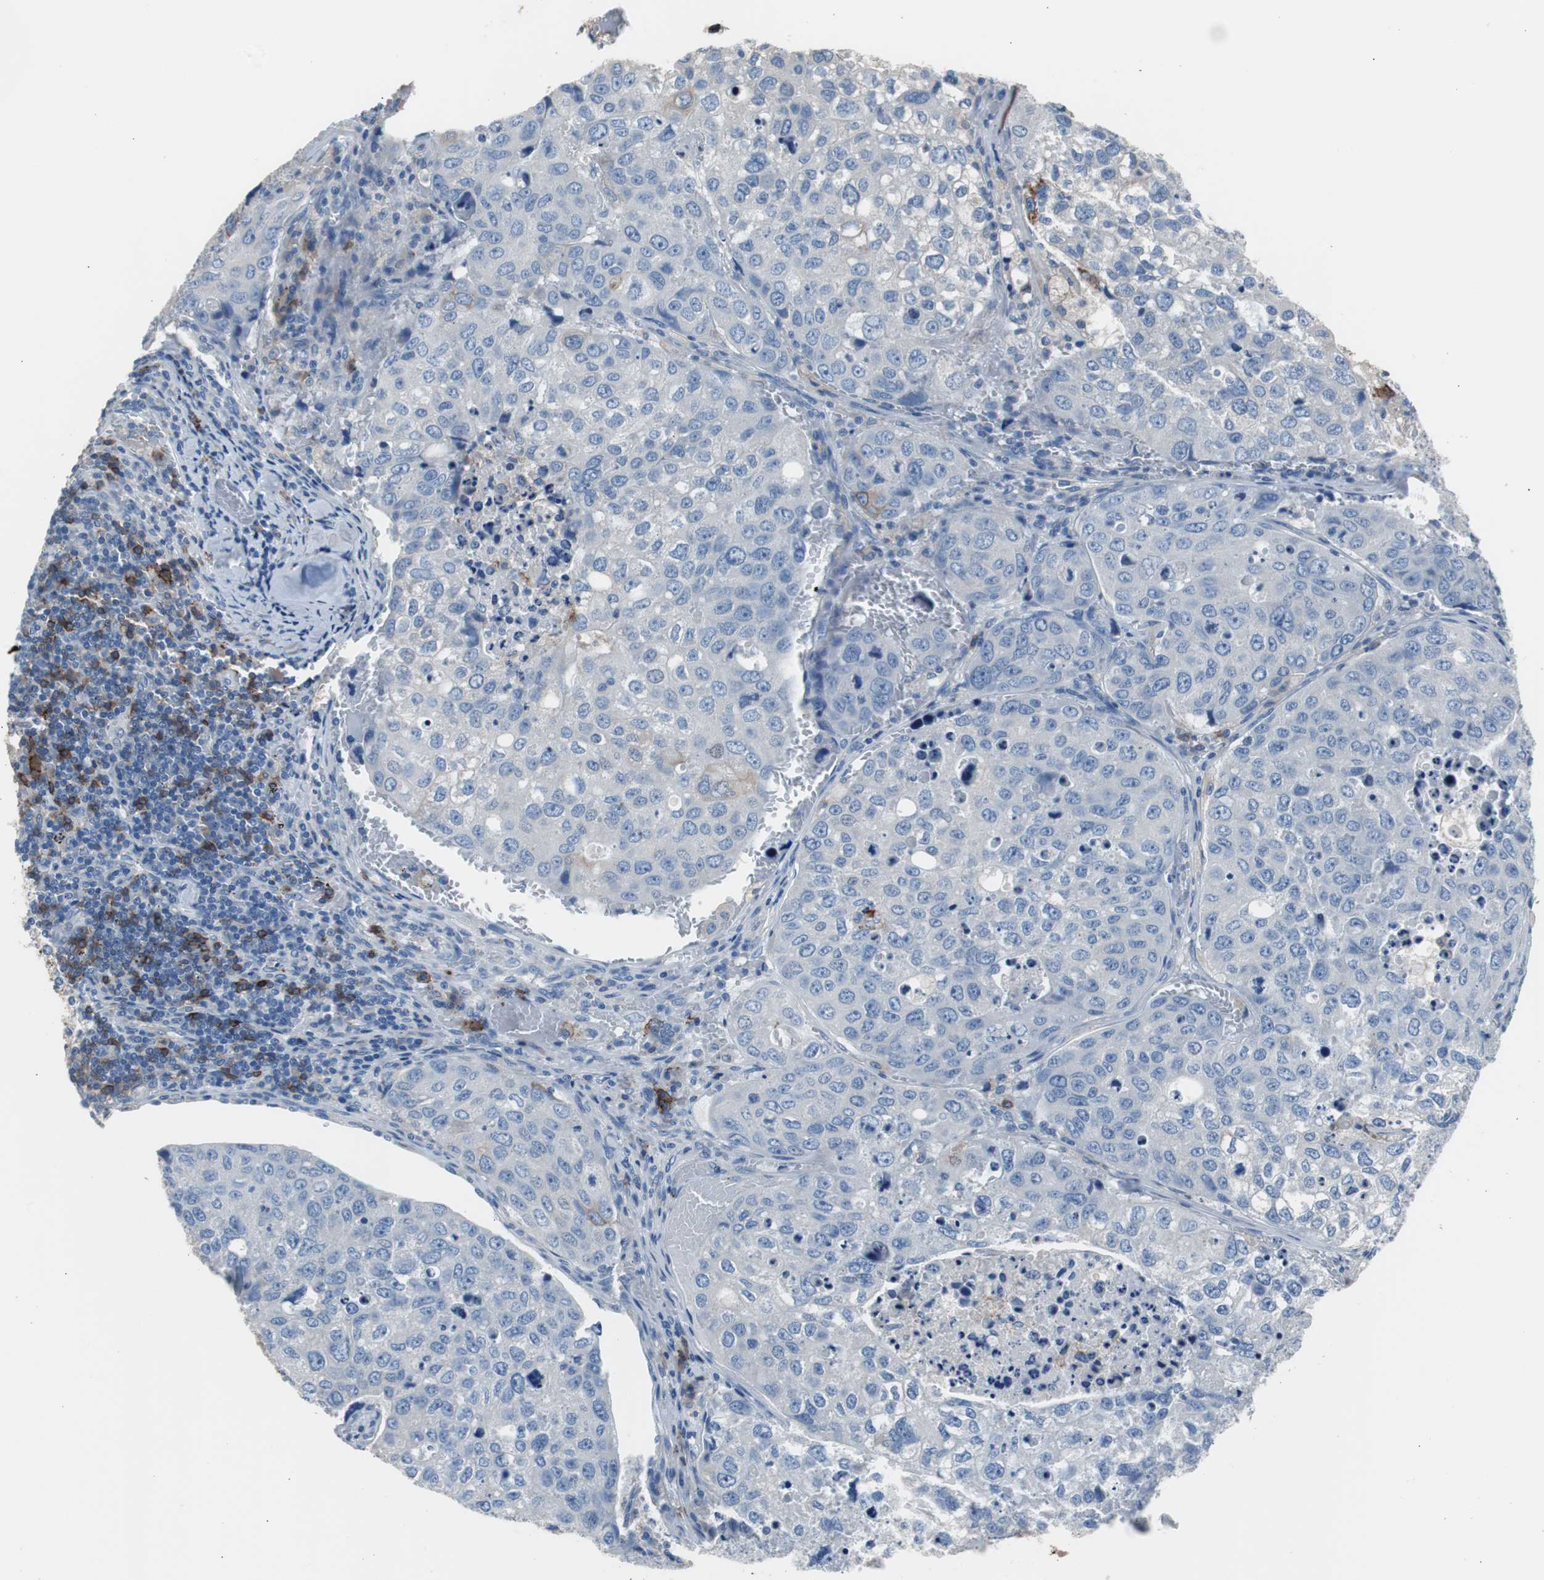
{"staining": {"intensity": "negative", "quantity": "none", "location": "none"}, "tissue": "urothelial cancer", "cell_type": "Tumor cells", "image_type": "cancer", "snomed": [{"axis": "morphology", "description": "Urothelial carcinoma, High grade"}, {"axis": "topography", "description": "Lymph node"}, {"axis": "topography", "description": "Urinary bladder"}], "caption": "A histopathology image of human urothelial carcinoma (high-grade) is negative for staining in tumor cells.", "gene": "FCGR2B", "patient": {"sex": "male", "age": 51}}